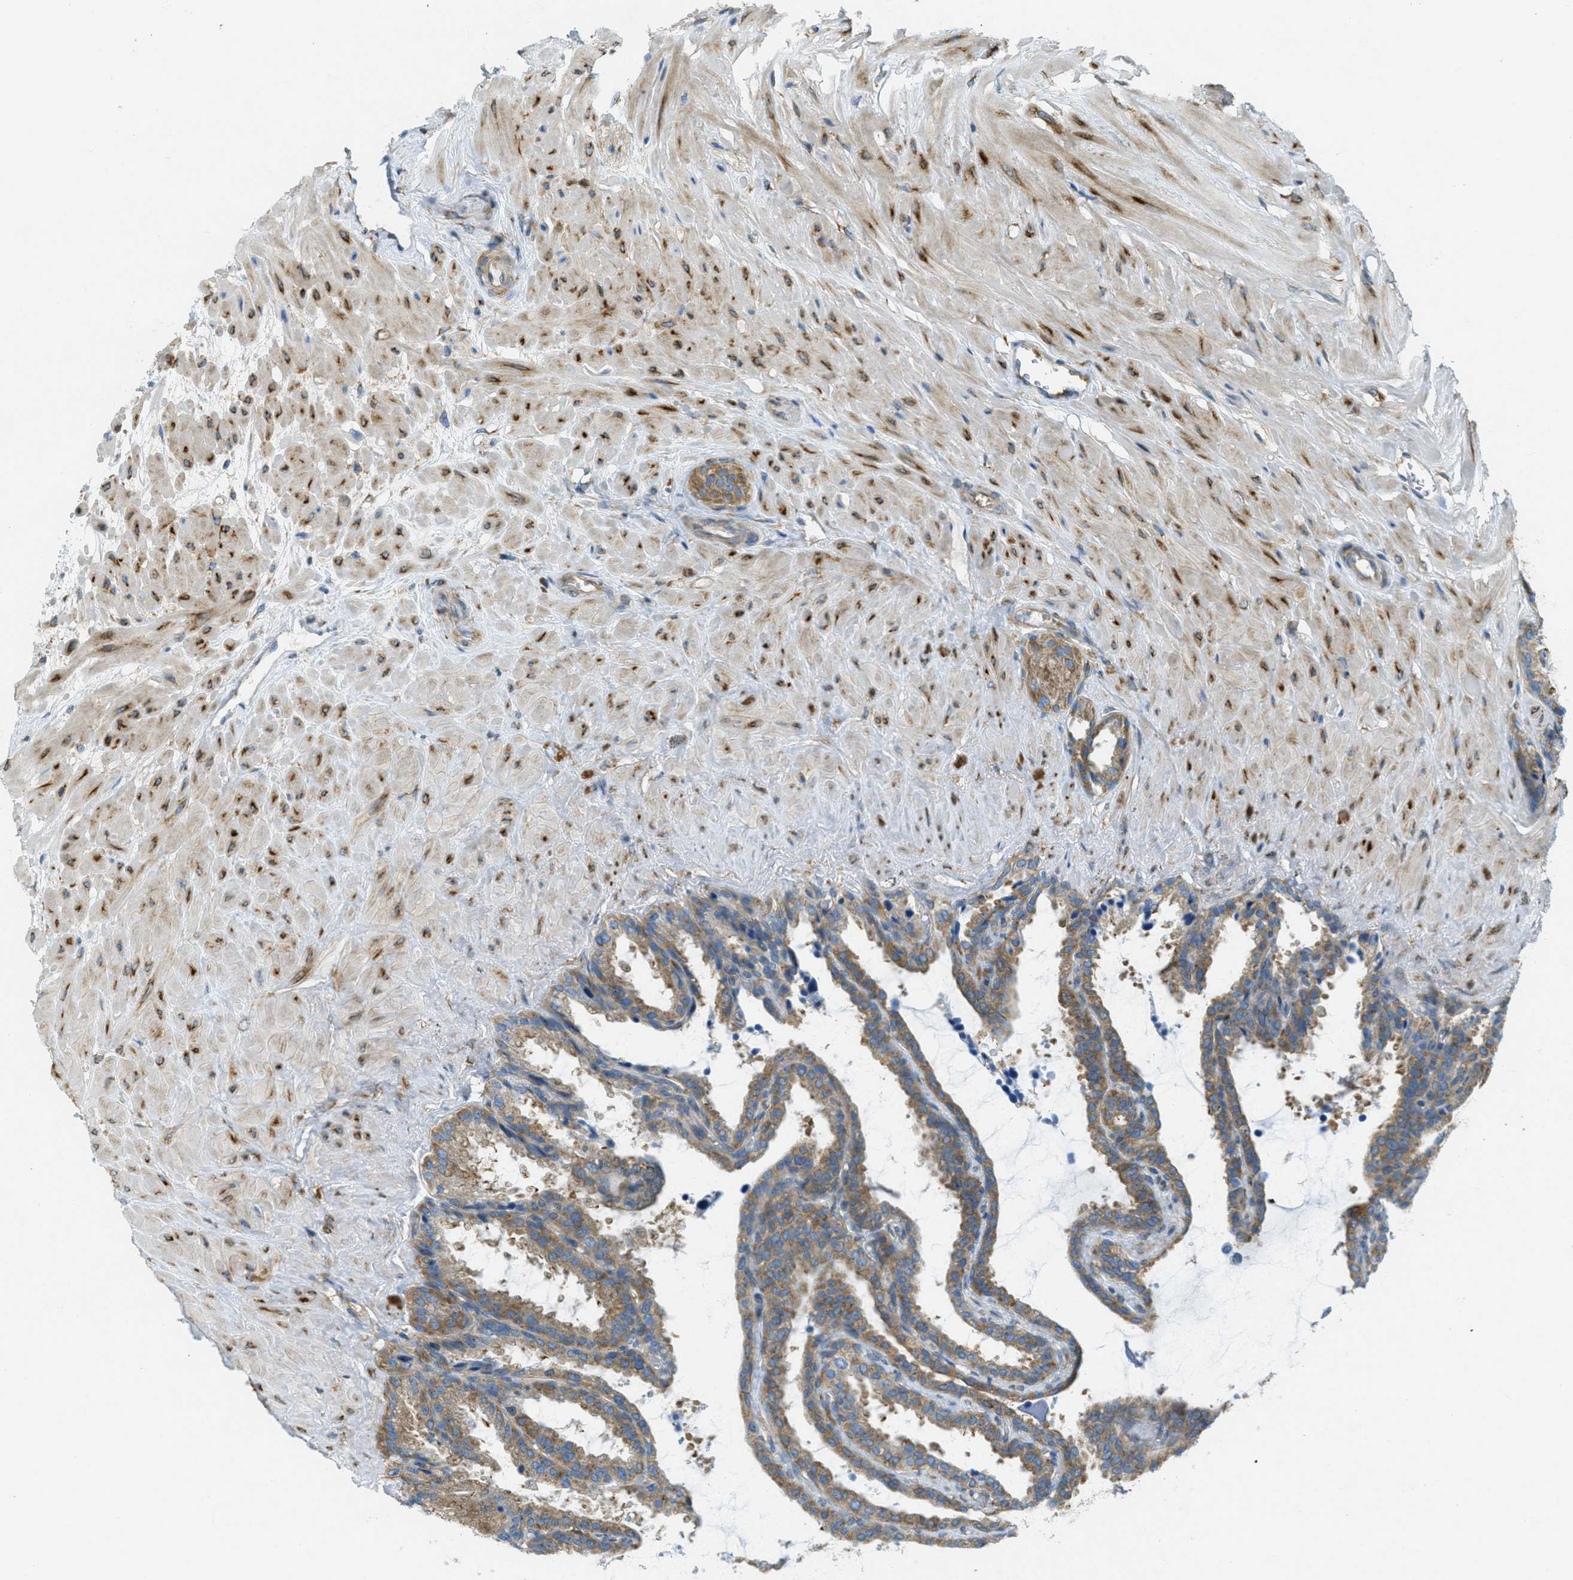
{"staining": {"intensity": "weak", "quantity": ">75%", "location": "cytoplasmic/membranous"}, "tissue": "seminal vesicle", "cell_type": "Glandular cells", "image_type": "normal", "snomed": [{"axis": "morphology", "description": "Normal tissue, NOS"}, {"axis": "topography", "description": "Seminal veicle"}], "caption": "Protein staining of normal seminal vesicle shows weak cytoplasmic/membranous positivity in about >75% of glandular cells.", "gene": "ABCF1", "patient": {"sex": "male", "age": 46}}